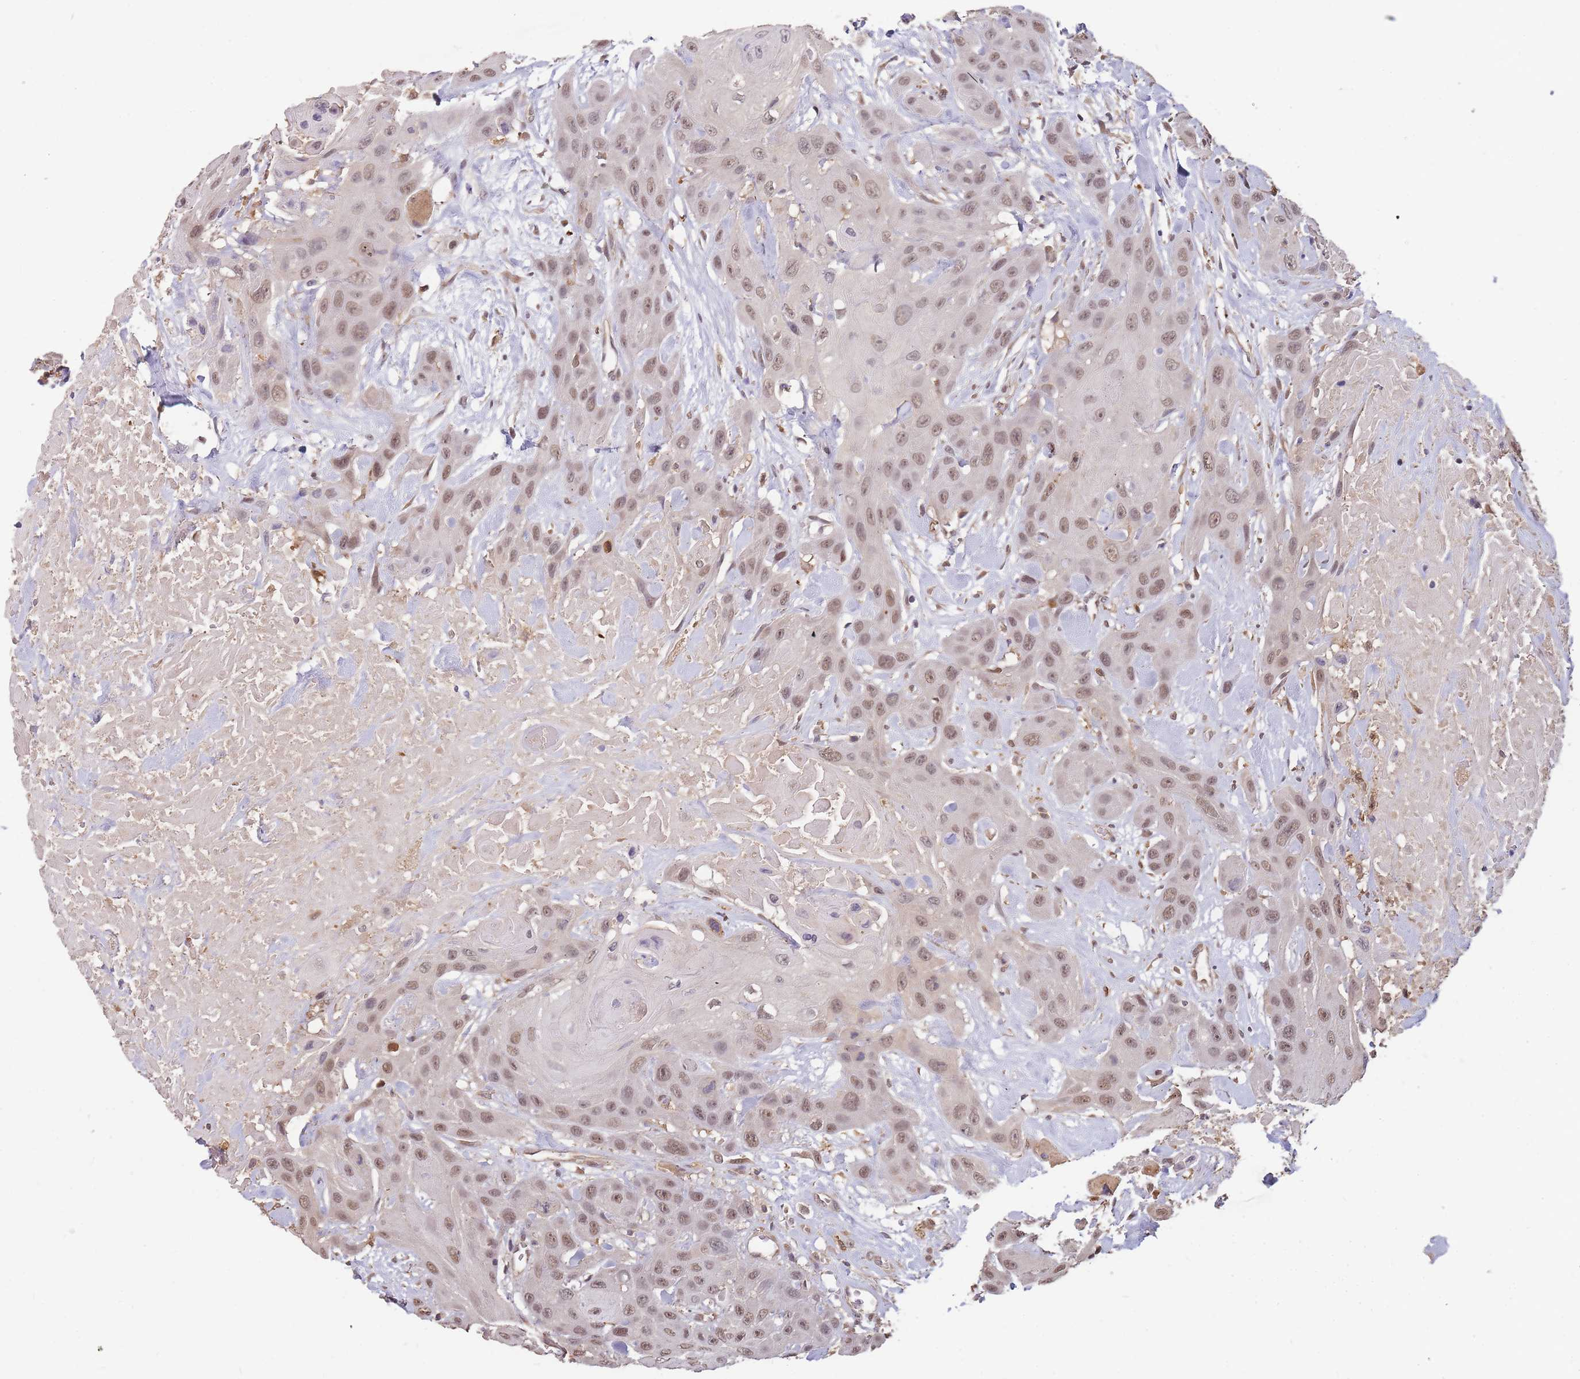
{"staining": {"intensity": "weak", "quantity": ">75%", "location": "nuclear"}, "tissue": "head and neck cancer", "cell_type": "Tumor cells", "image_type": "cancer", "snomed": [{"axis": "morphology", "description": "Squamous cell carcinoma, NOS"}, {"axis": "topography", "description": "Head-Neck"}], "caption": "An image showing weak nuclear staining in about >75% of tumor cells in squamous cell carcinoma (head and neck), as visualized by brown immunohistochemical staining.", "gene": "CDKN2AIPNL", "patient": {"sex": "male", "age": 81}}